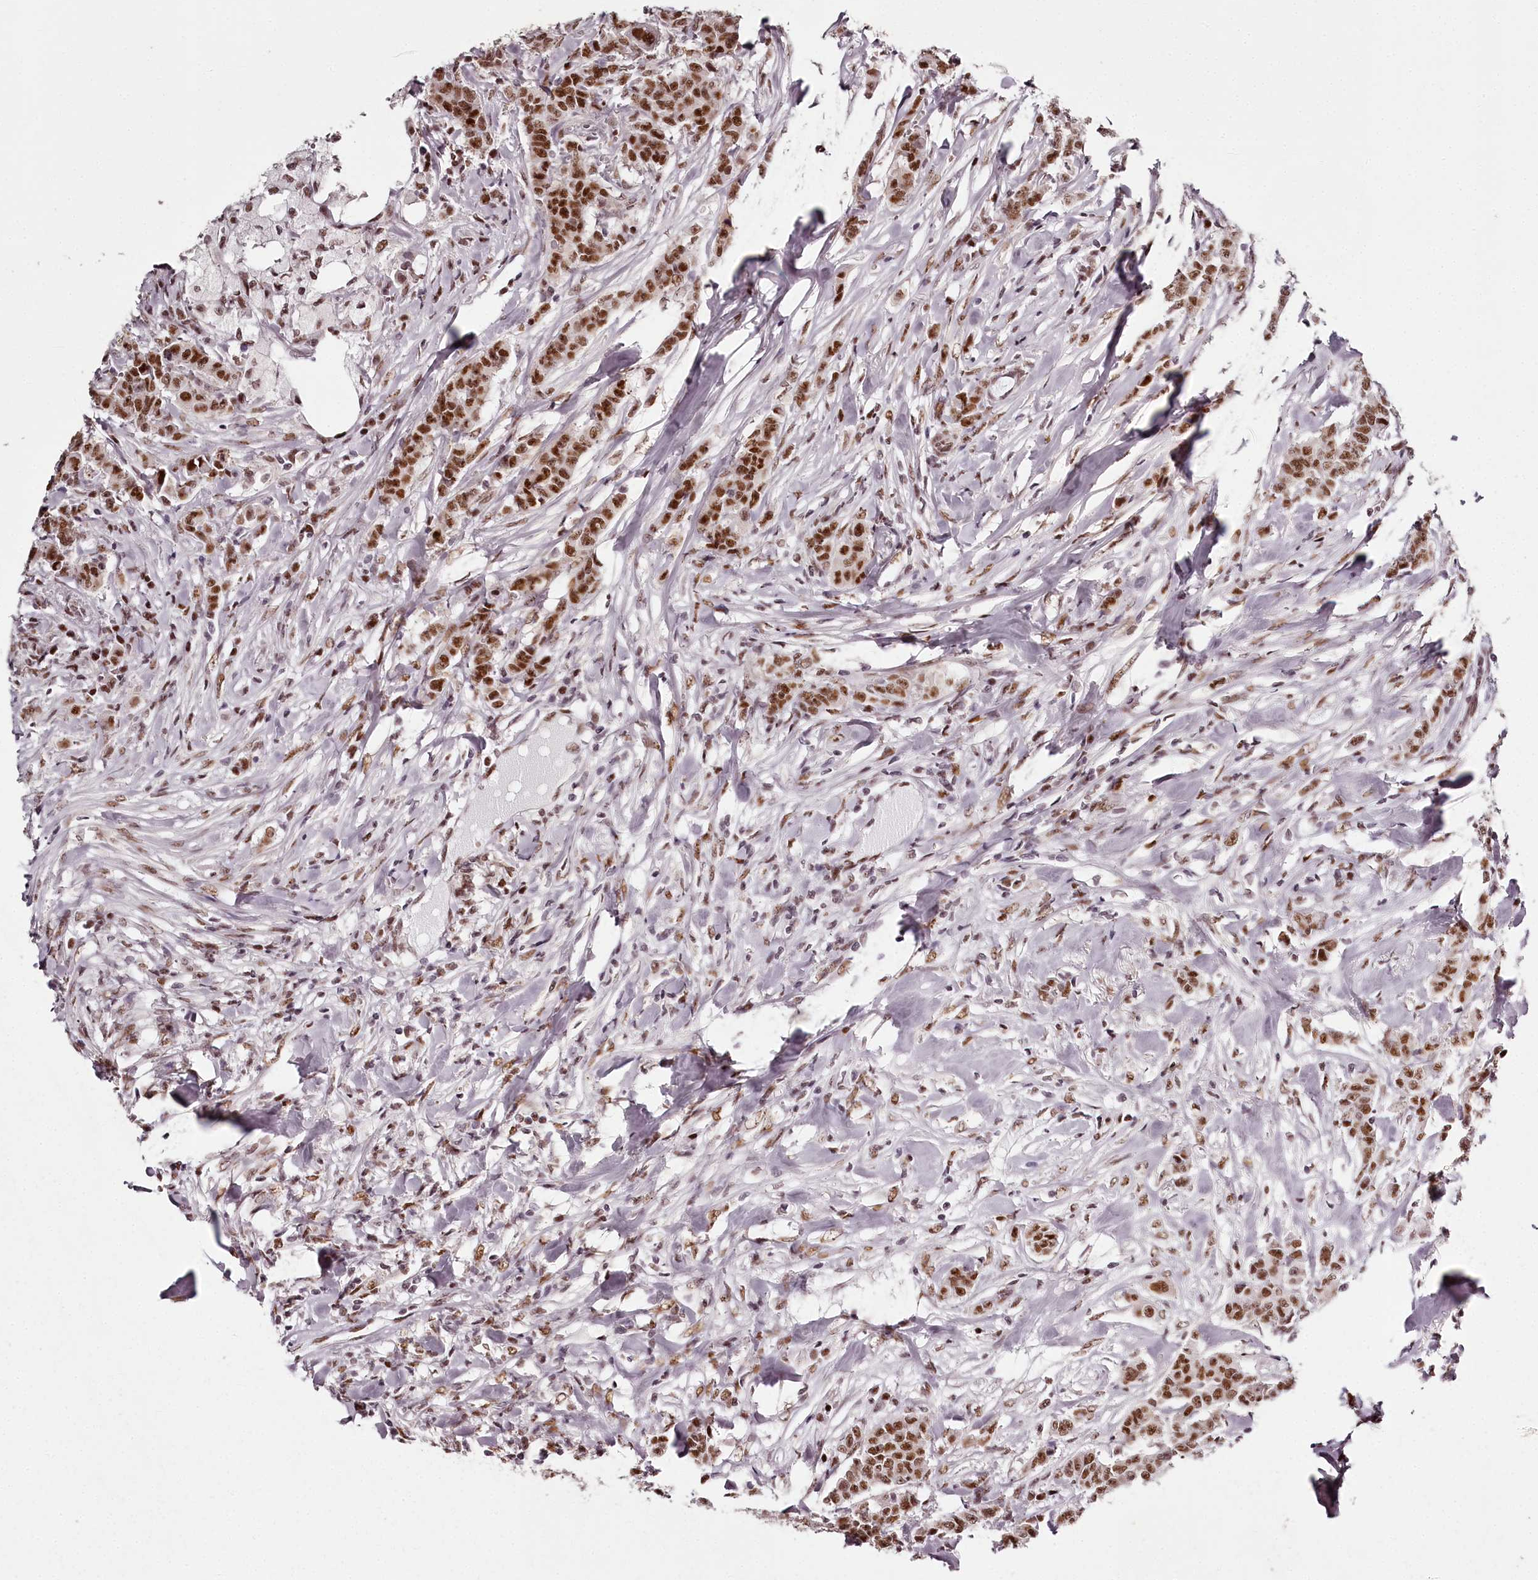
{"staining": {"intensity": "moderate", "quantity": ">75%", "location": "nuclear"}, "tissue": "breast cancer", "cell_type": "Tumor cells", "image_type": "cancer", "snomed": [{"axis": "morphology", "description": "Duct carcinoma"}, {"axis": "topography", "description": "Breast"}], "caption": "Human breast cancer stained with a brown dye reveals moderate nuclear positive staining in approximately >75% of tumor cells.", "gene": "PSPC1", "patient": {"sex": "female", "age": 40}}